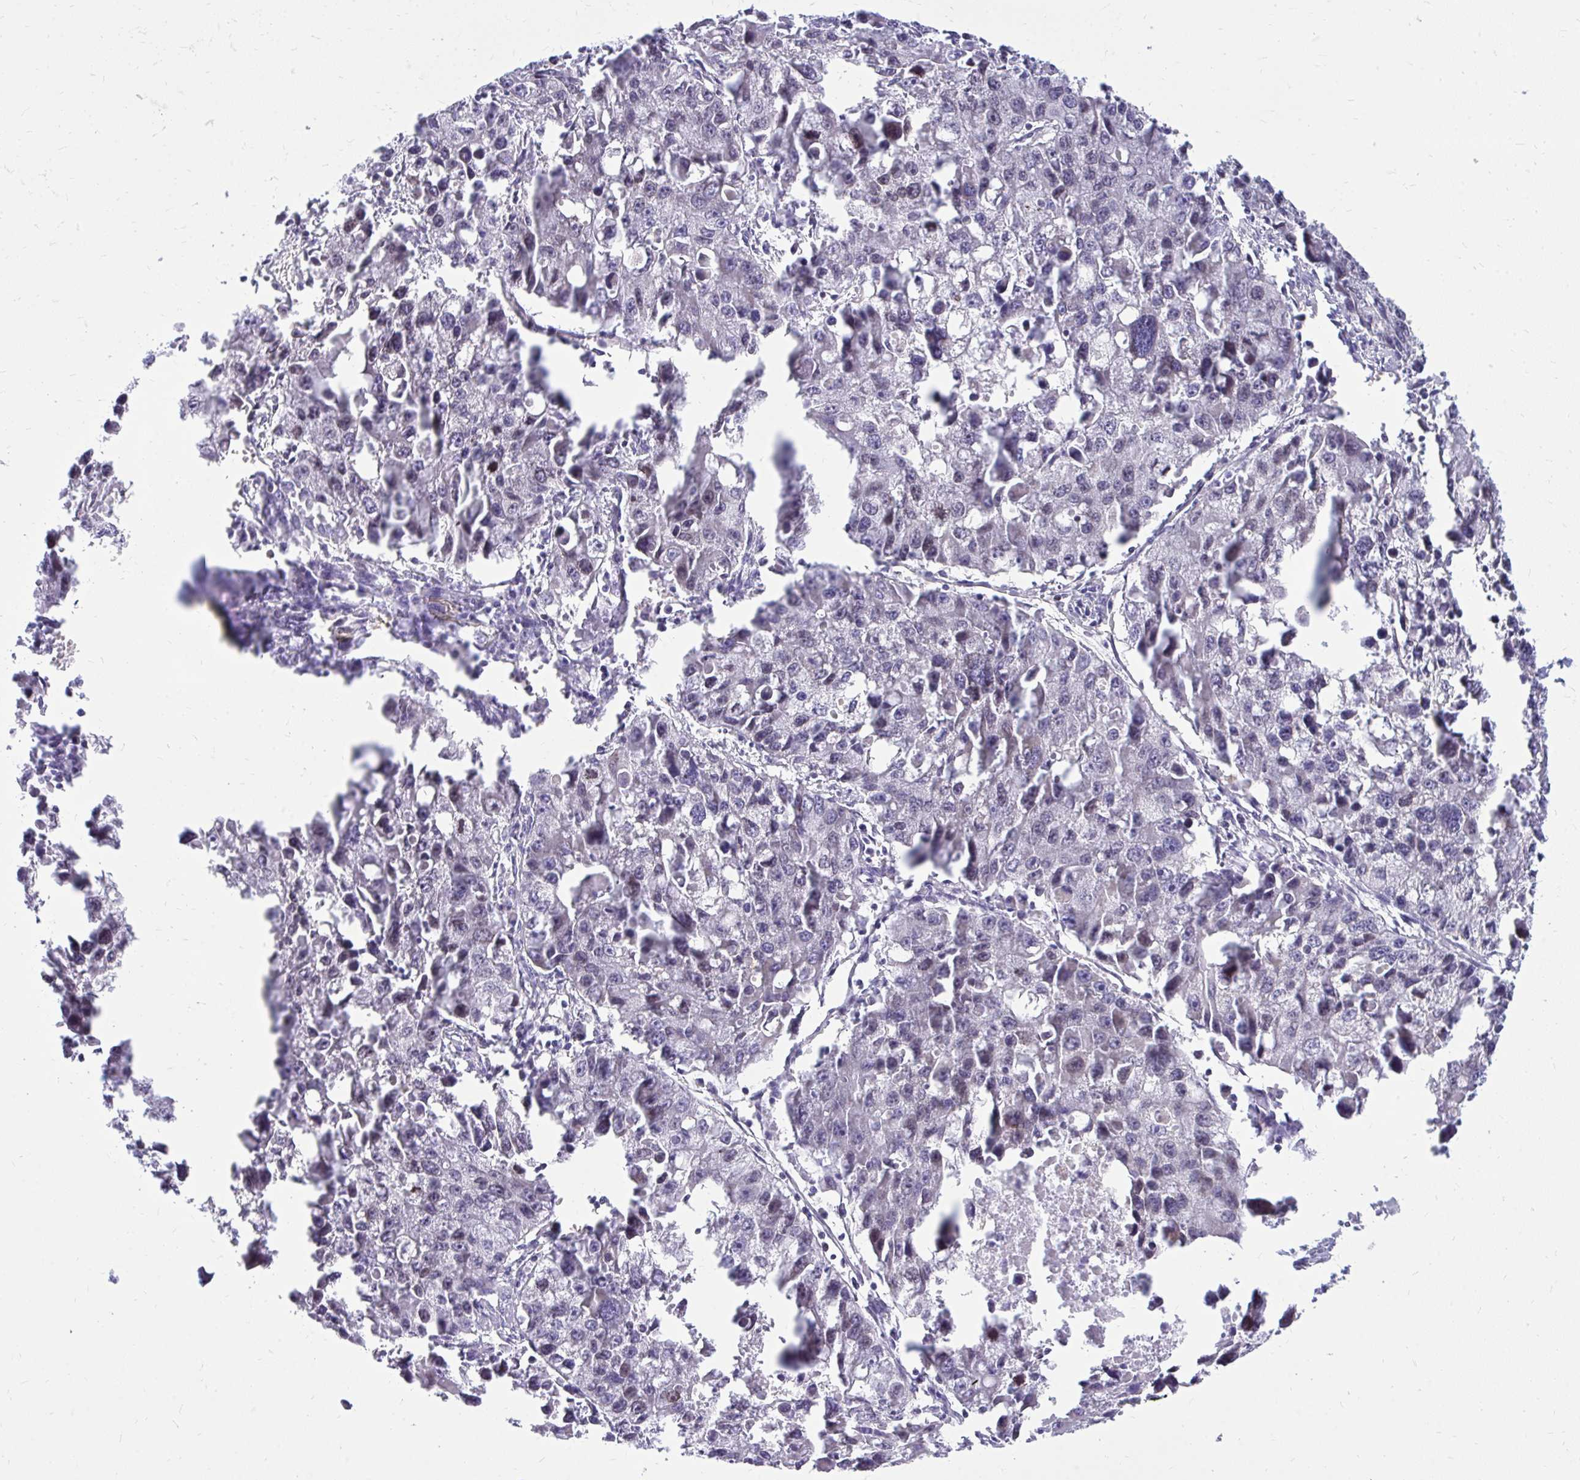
{"staining": {"intensity": "negative", "quantity": "none", "location": "none"}, "tissue": "lung cancer", "cell_type": "Tumor cells", "image_type": "cancer", "snomed": [{"axis": "morphology", "description": "Adenocarcinoma, NOS"}, {"axis": "topography", "description": "Lung"}], "caption": "Immunohistochemical staining of human lung adenocarcinoma reveals no significant staining in tumor cells. (DAB (3,3'-diaminobenzidine) immunohistochemistry, high magnification).", "gene": "RPS6KA2", "patient": {"sex": "female", "age": 51}}